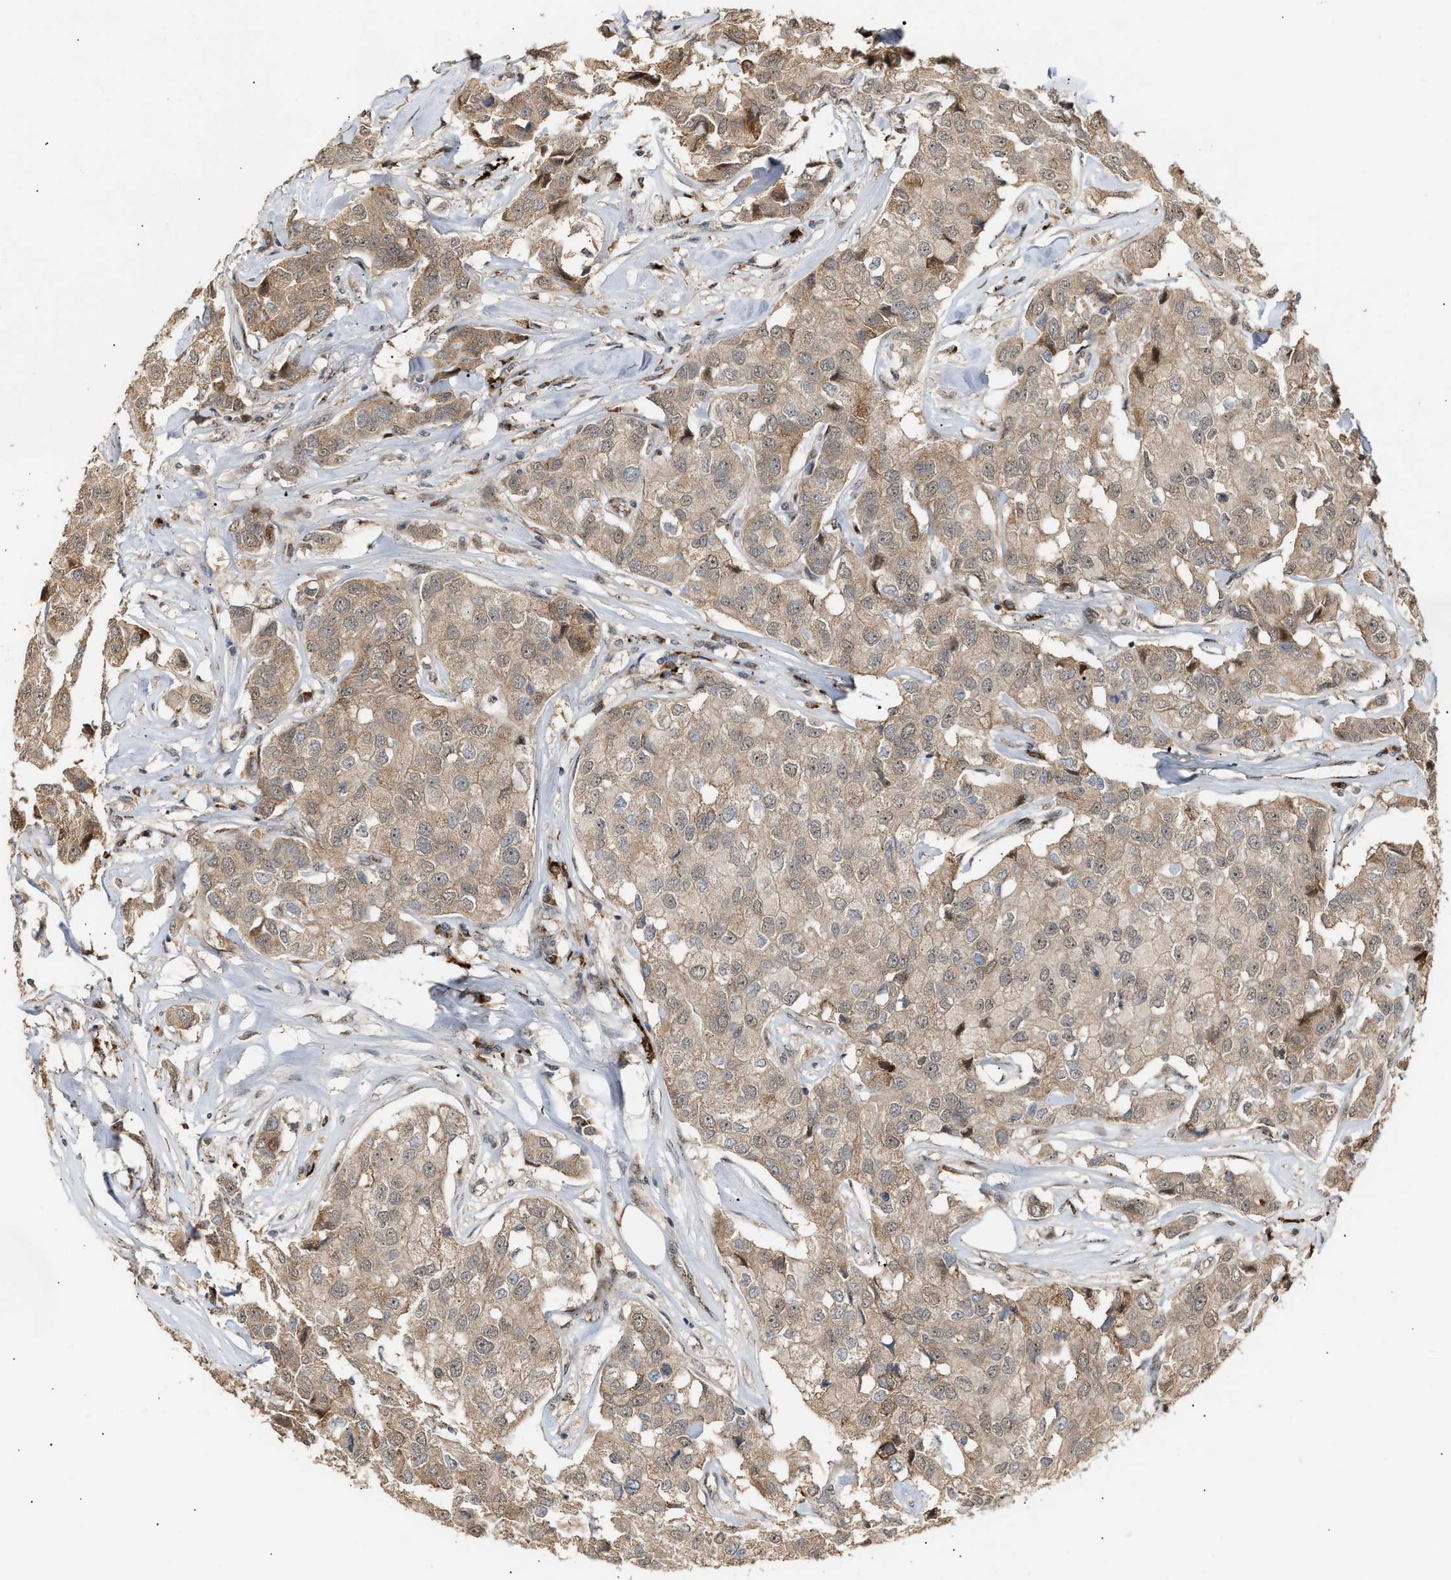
{"staining": {"intensity": "weak", "quantity": ">75%", "location": "cytoplasmic/membranous"}, "tissue": "breast cancer", "cell_type": "Tumor cells", "image_type": "cancer", "snomed": [{"axis": "morphology", "description": "Duct carcinoma"}, {"axis": "topography", "description": "Breast"}], "caption": "High-magnification brightfield microscopy of infiltrating ductal carcinoma (breast) stained with DAB (3,3'-diaminobenzidine) (brown) and counterstained with hematoxylin (blue). tumor cells exhibit weak cytoplasmic/membranous staining is appreciated in about>75% of cells. (IHC, brightfield microscopy, high magnification).", "gene": "ZFAND5", "patient": {"sex": "female", "age": 80}}